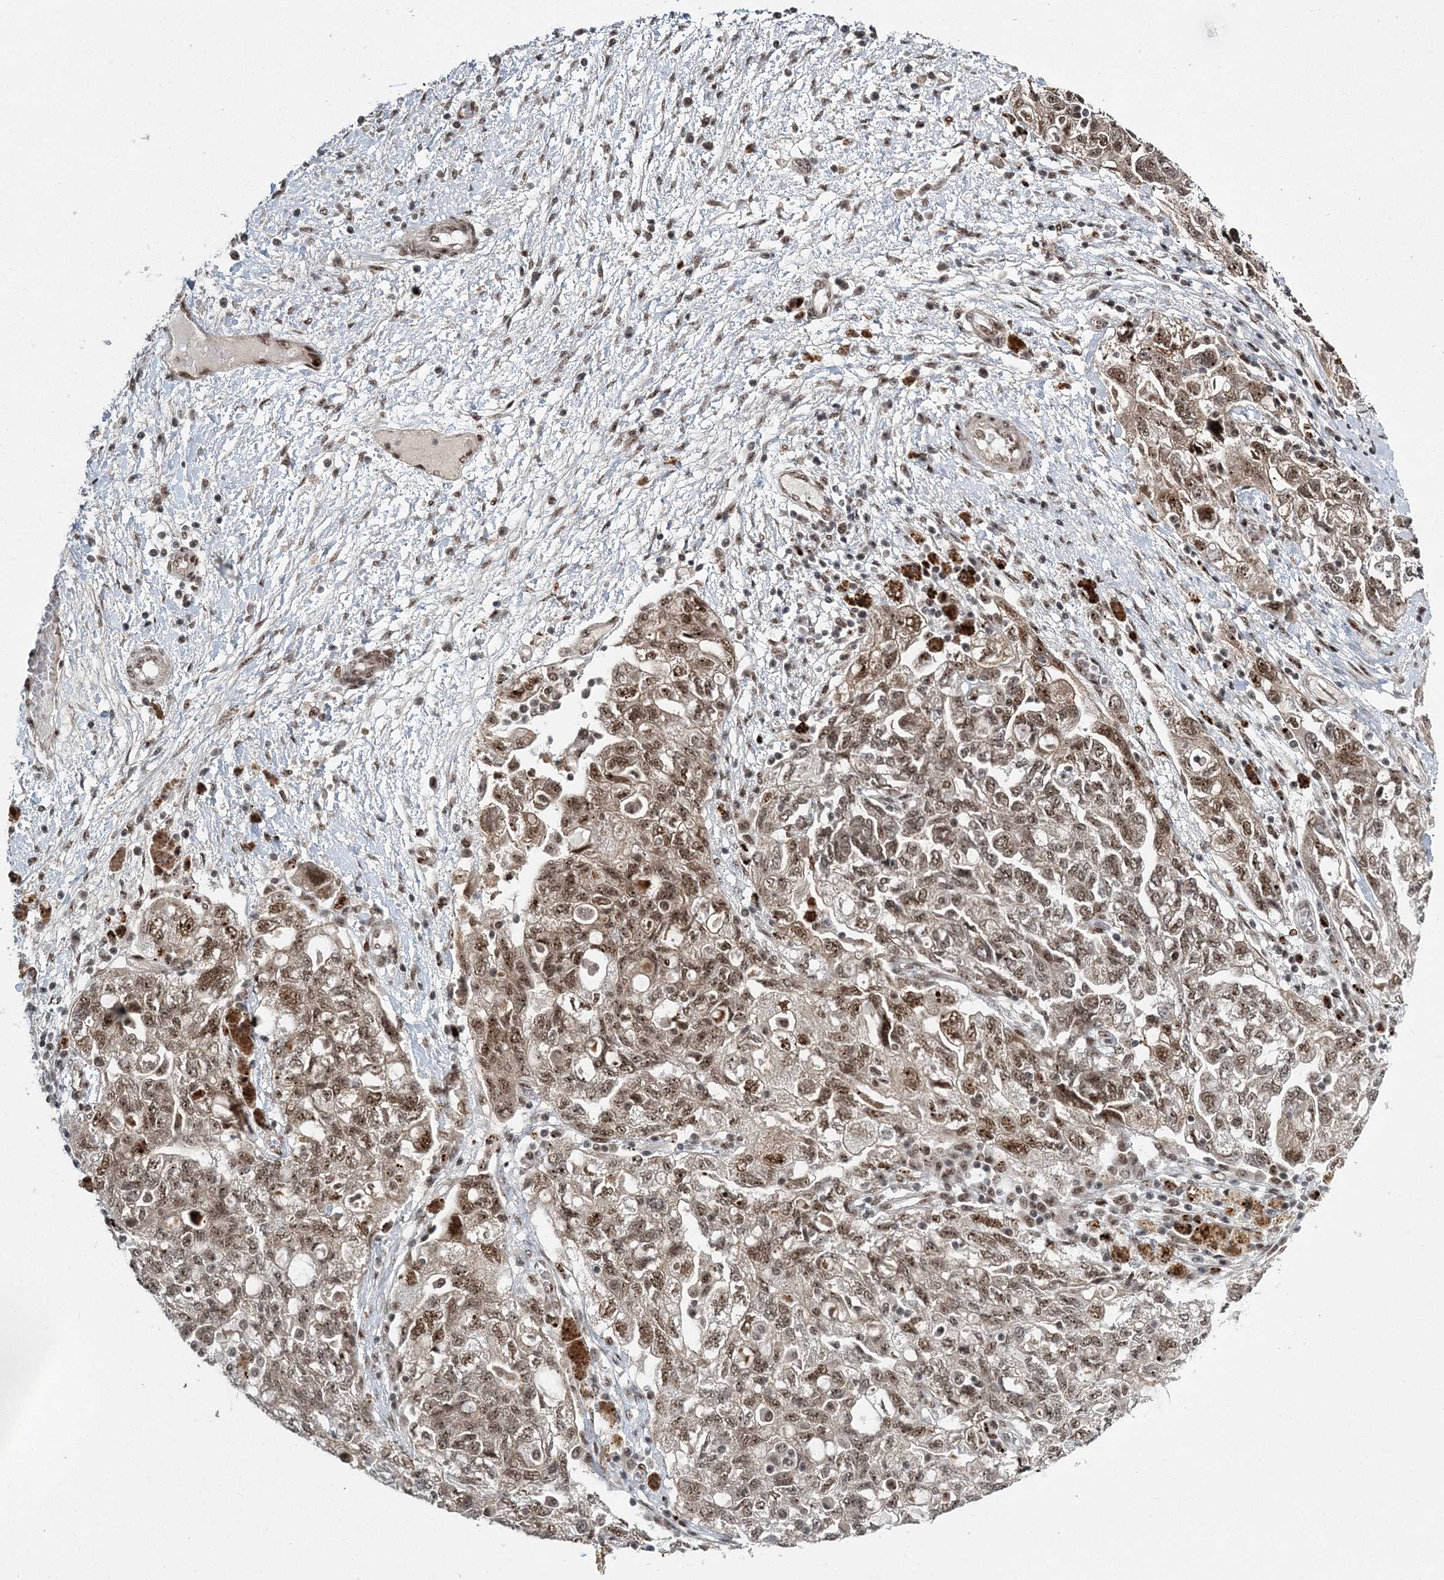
{"staining": {"intensity": "moderate", "quantity": ">75%", "location": "nuclear"}, "tissue": "ovarian cancer", "cell_type": "Tumor cells", "image_type": "cancer", "snomed": [{"axis": "morphology", "description": "Carcinoma, NOS"}, {"axis": "morphology", "description": "Cystadenocarcinoma, serous, NOS"}, {"axis": "topography", "description": "Ovary"}], "caption": "An image of human ovarian carcinoma stained for a protein exhibits moderate nuclear brown staining in tumor cells. The protein is stained brown, and the nuclei are stained in blue (DAB IHC with brightfield microscopy, high magnification).", "gene": "CWC22", "patient": {"sex": "female", "age": 69}}